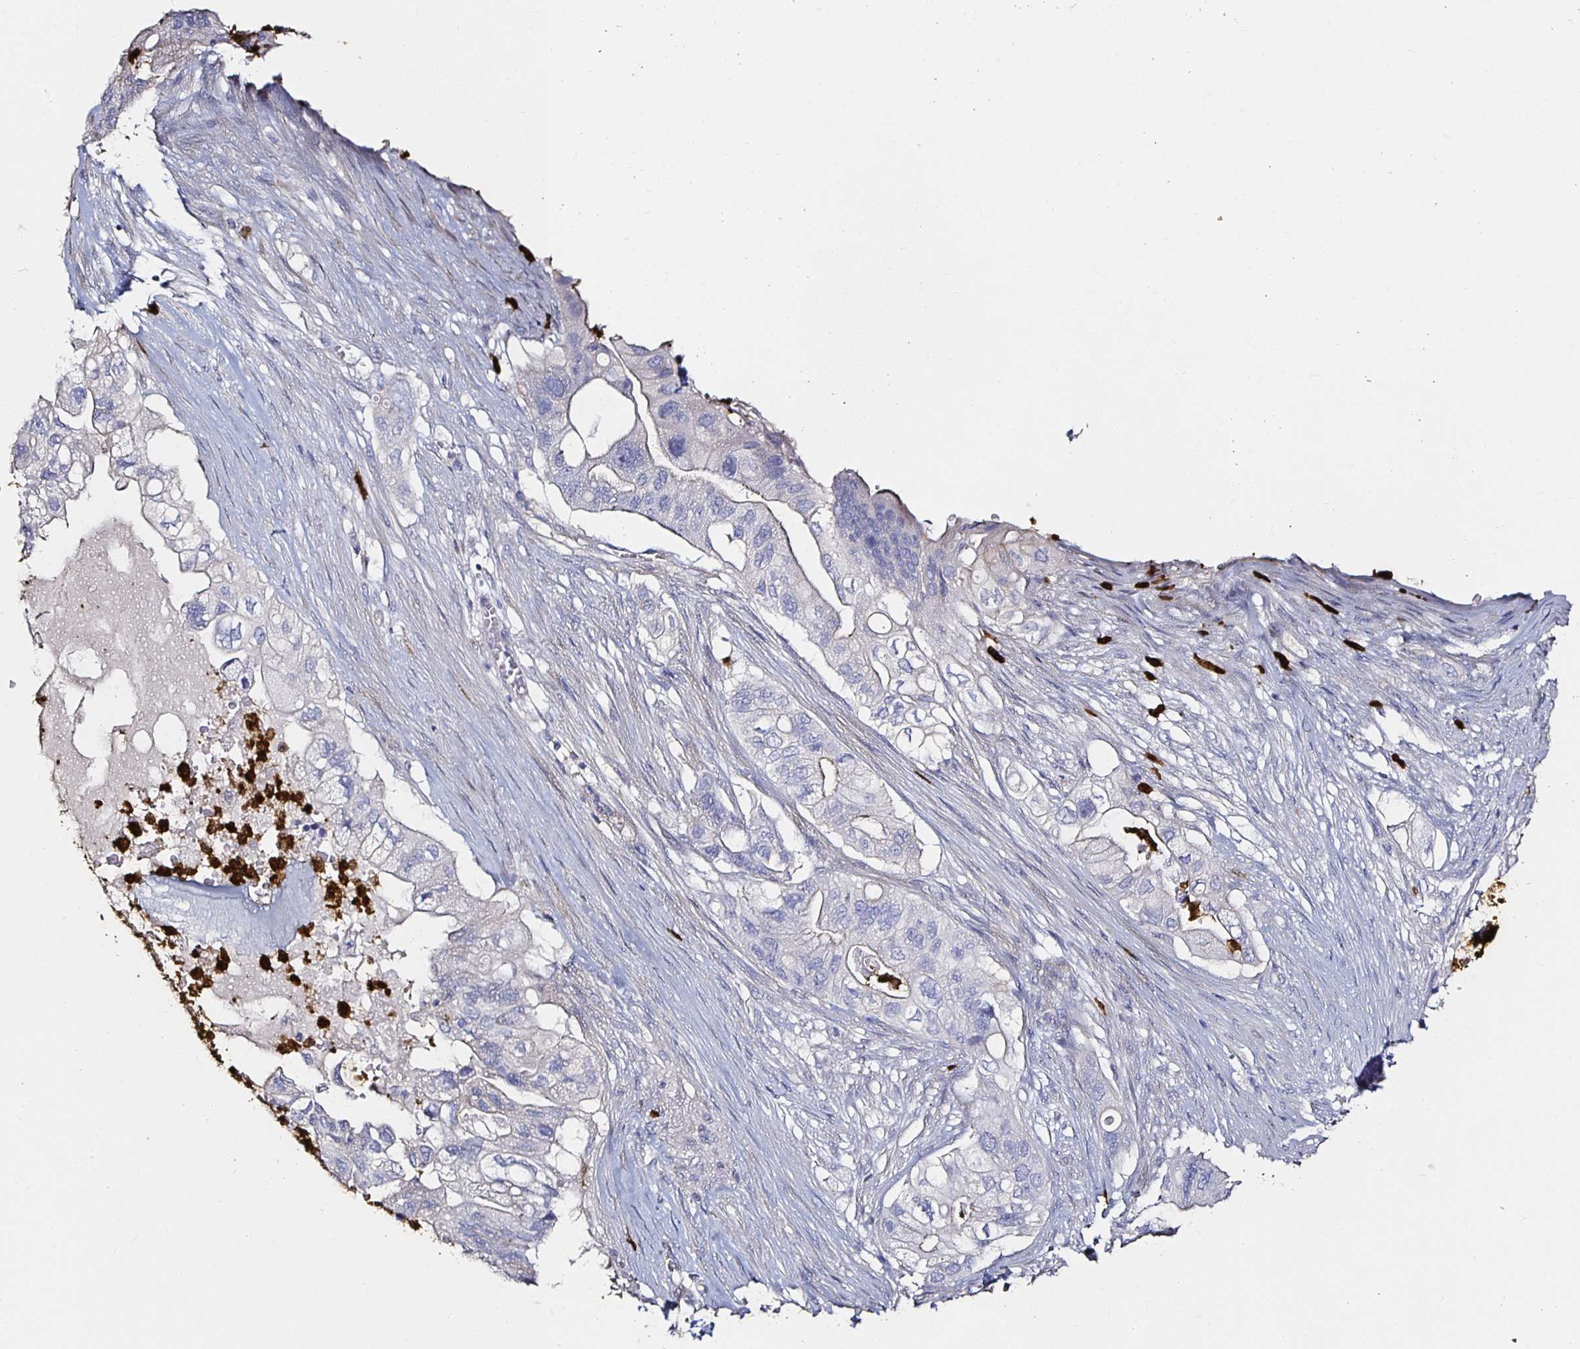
{"staining": {"intensity": "negative", "quantity": "none", "location": "none"}, "tissue": "pancreatic cancer", "cell_type": "Tumor cells", "image_type": "cancer", "snomed": [{"axis": "morphology", "description": "Adenocarcinoma, NOS"}, {"axis": "topography", "description": "Pancreas"}], "caption": "Photomicrograph shows no significant protein positivity in tumor cells of pancreatic adenocarcinoma.", "gene": "TLR4", "patient": {"sex": "female", "age": 72}}